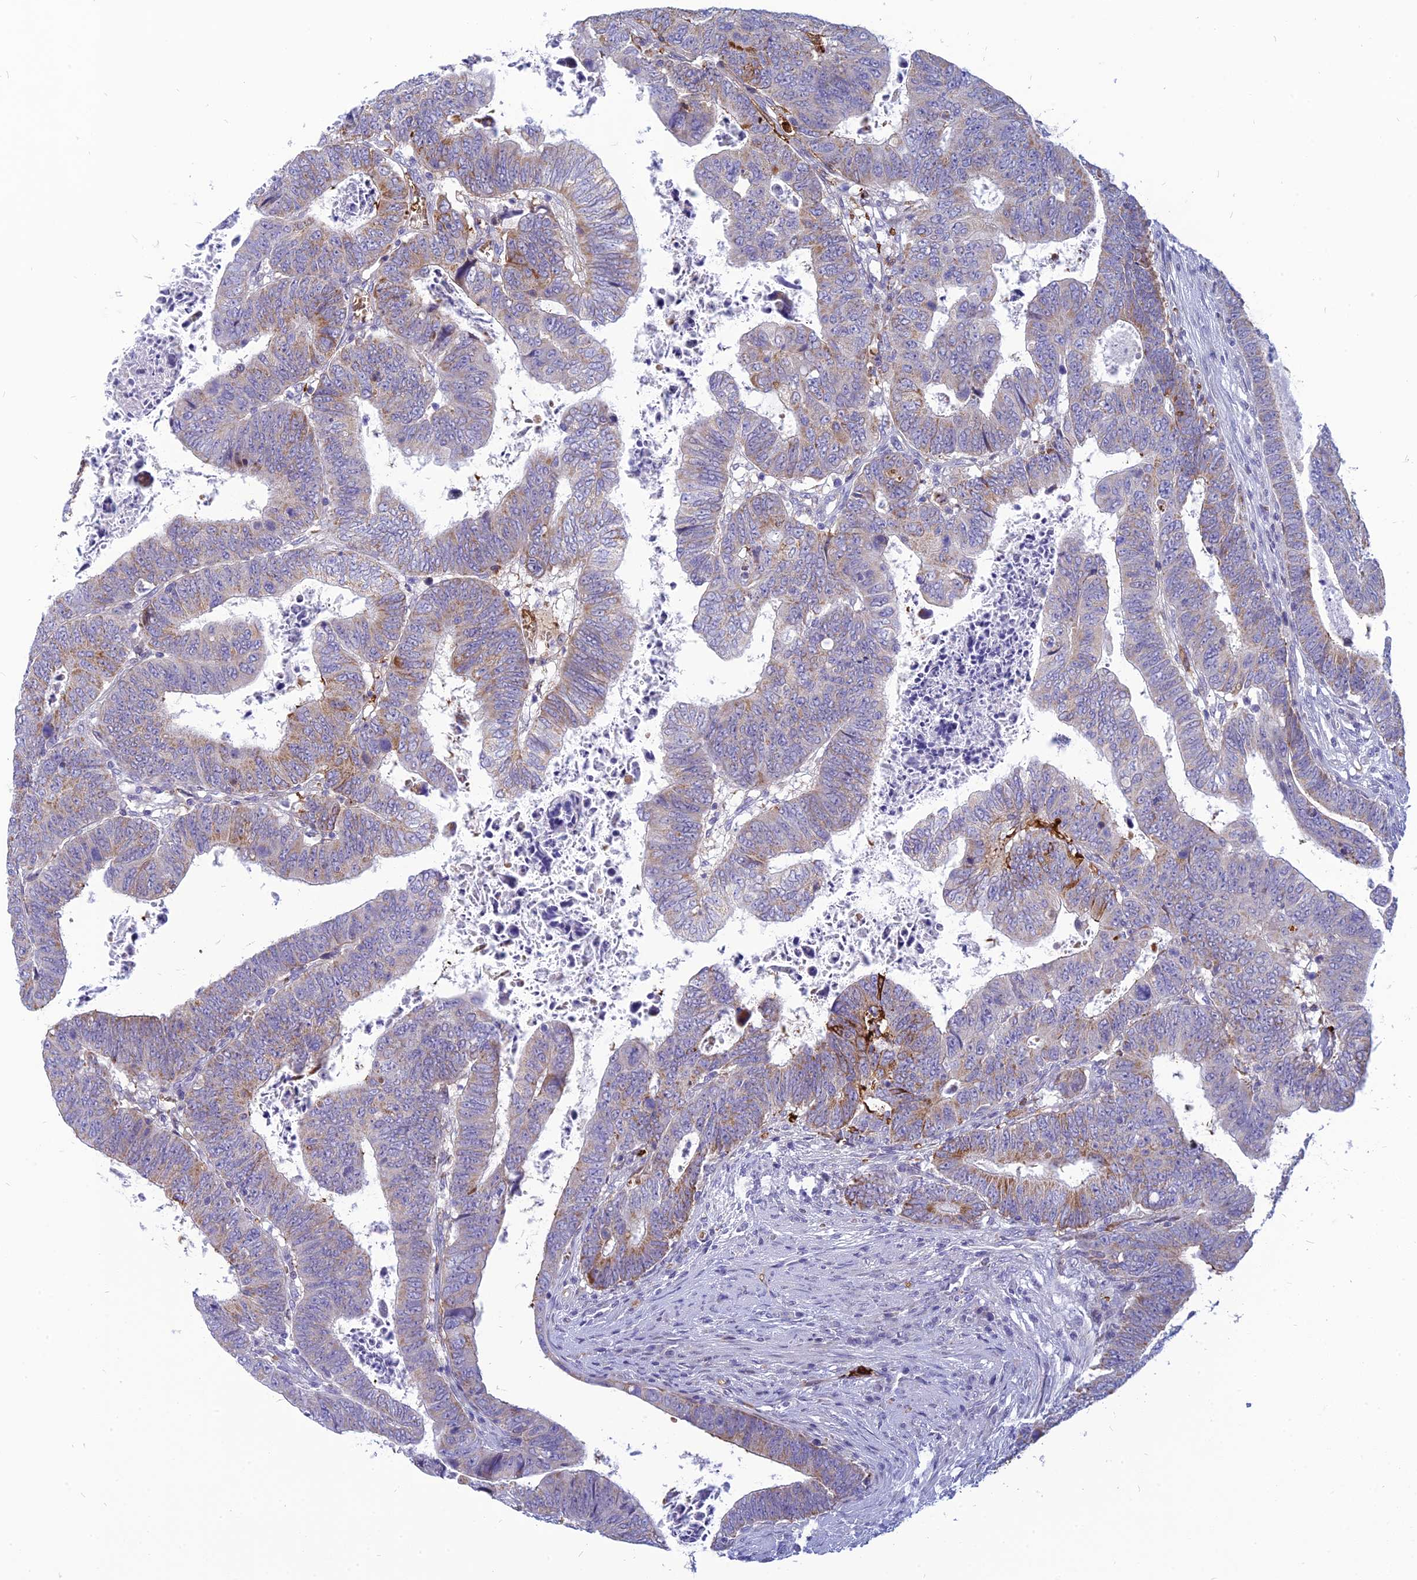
{"staining": {"intensity": "moderate", "quantity": "<25%", "location": "cytoplasmic/membranous"}, "tissue": "colorectal cancer", "cell_type": "Tumor cells", "image_type": "cancer", "snomed": [{"axis": "morphology", "description": "Normal tissue, NOS"}, {"axis": "morphology", "description": "Adenocarcinoma, NOS"}, {"axis": "topography", "description": "Rectum"}], "caption": "An immunohistochemistry image of tumor tissue is shown. Protein staining in brown labels moderate cytoplasmic/membranous positivity in colorectal cancer within tumor cells. The staining was performed using DAB, with brown indicating positive protein expression. Nuclei are stained blue with hematoxylin.", "gene": "HHAT", "patient": {"sex": "female", "age": 65}}